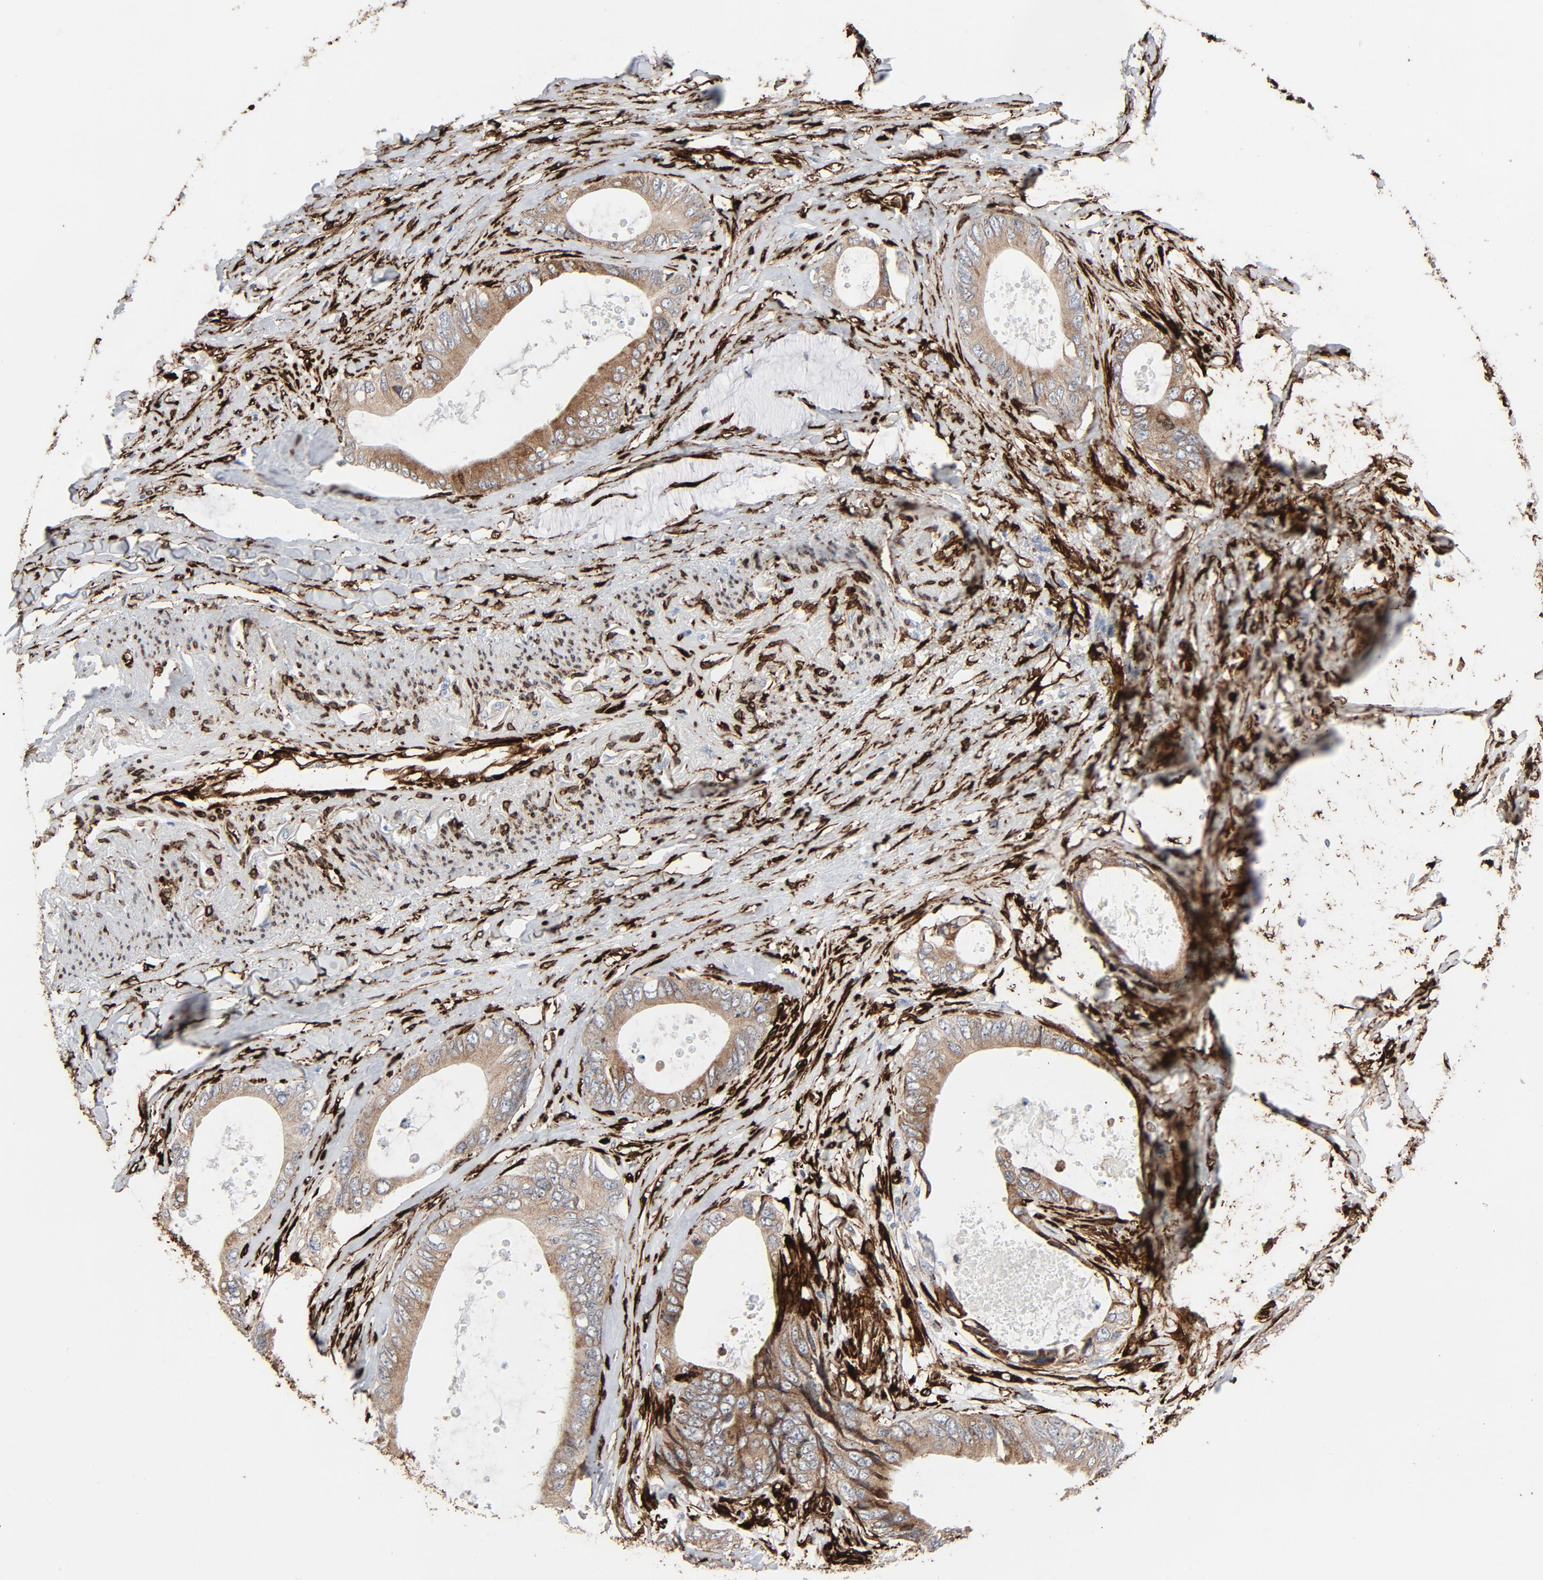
{"staining": {"intensity": "moderate", "quantity": ">75%", "location": "cytoplasmic/membranous"}, "tissue": "colorectal cancer", "cell_type": "Tumor cells", "image_type": "cancer", "snomed": [{"axis": "morphology", "description": "Normal tissue, NOS"}, {"axis": "morphology", "description": "Adenocarcinoma, NOS"}, {"axis": "topography", "description": "Rectum"}, {"axis": "topography", "description": "Peripheral nerve tissue"}], "caption": "Human adenocarcinoma (colorectal) stained with a brown dye reveals moderate cytoplasmic/membranous positive staining in about >75% of tumor cells.", "gene": "SERPINH1", "patient": {"sex": "female", "age": 77}}